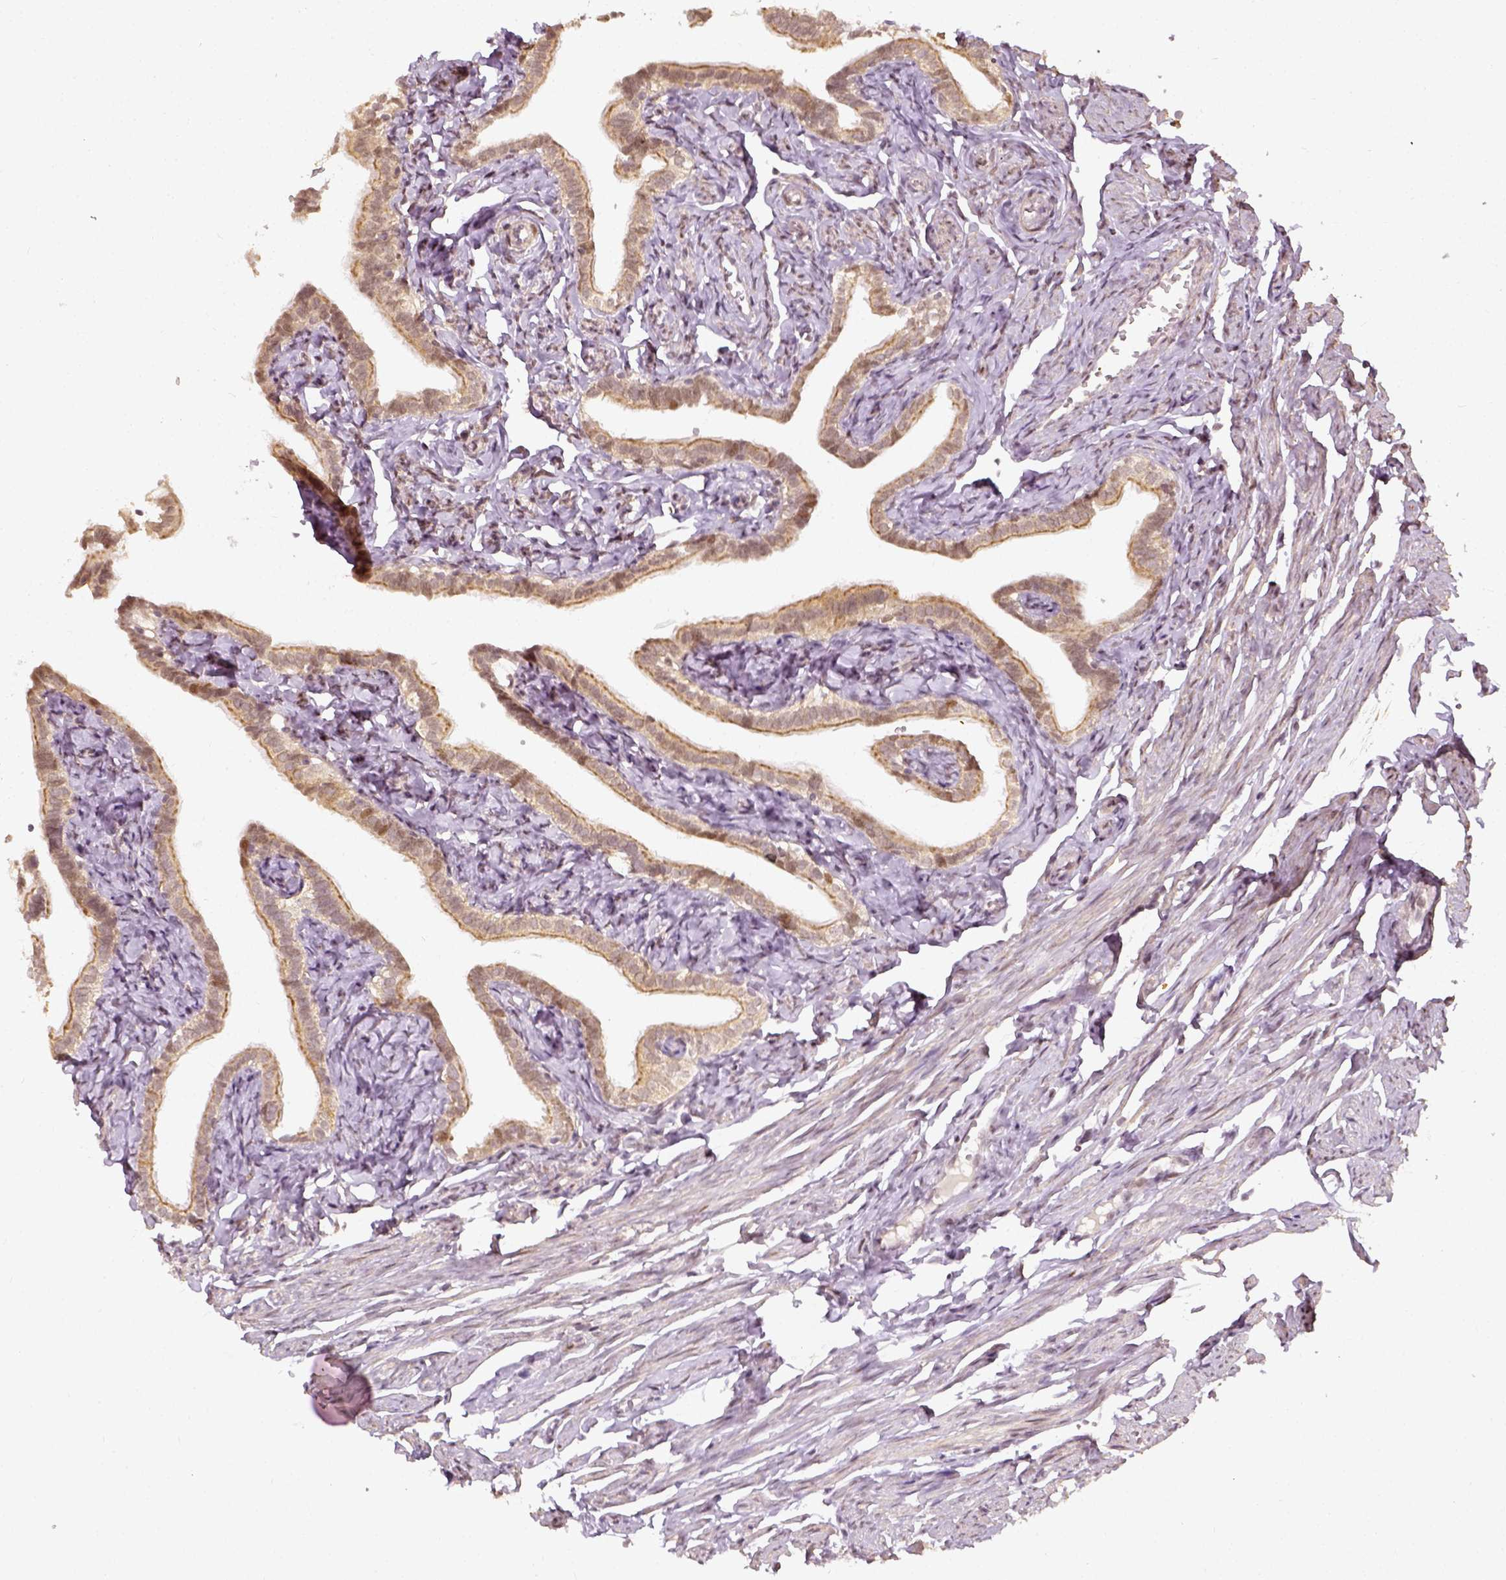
{"staining": {"intensity": "weak", "quantity": ">75%", "location": "cytoplasmic/membranous"}, "tissue": "fallopian tube", "cell_type": "Glandular cells", "image_type": "normal", "snomed": [{"axis": "morphology", "description": "Normal tissue, NOS"}, {"axis": "topography", "description": "Fallopian tube"}], "caption": "Protein staining of unremarkable fallopian tube exhibits weak cytoplasmic/membranous expression in about >75% of glandular cells. The staining was performed using DAB (3,3'-diaminobenzidine) to visualize the protein expression in brown, while the nuclei were stained in blue with hematoxylin (Magnification: 20x).", "gene": "ZMAT3", "patient": {"sex": "female", "age": 41}}